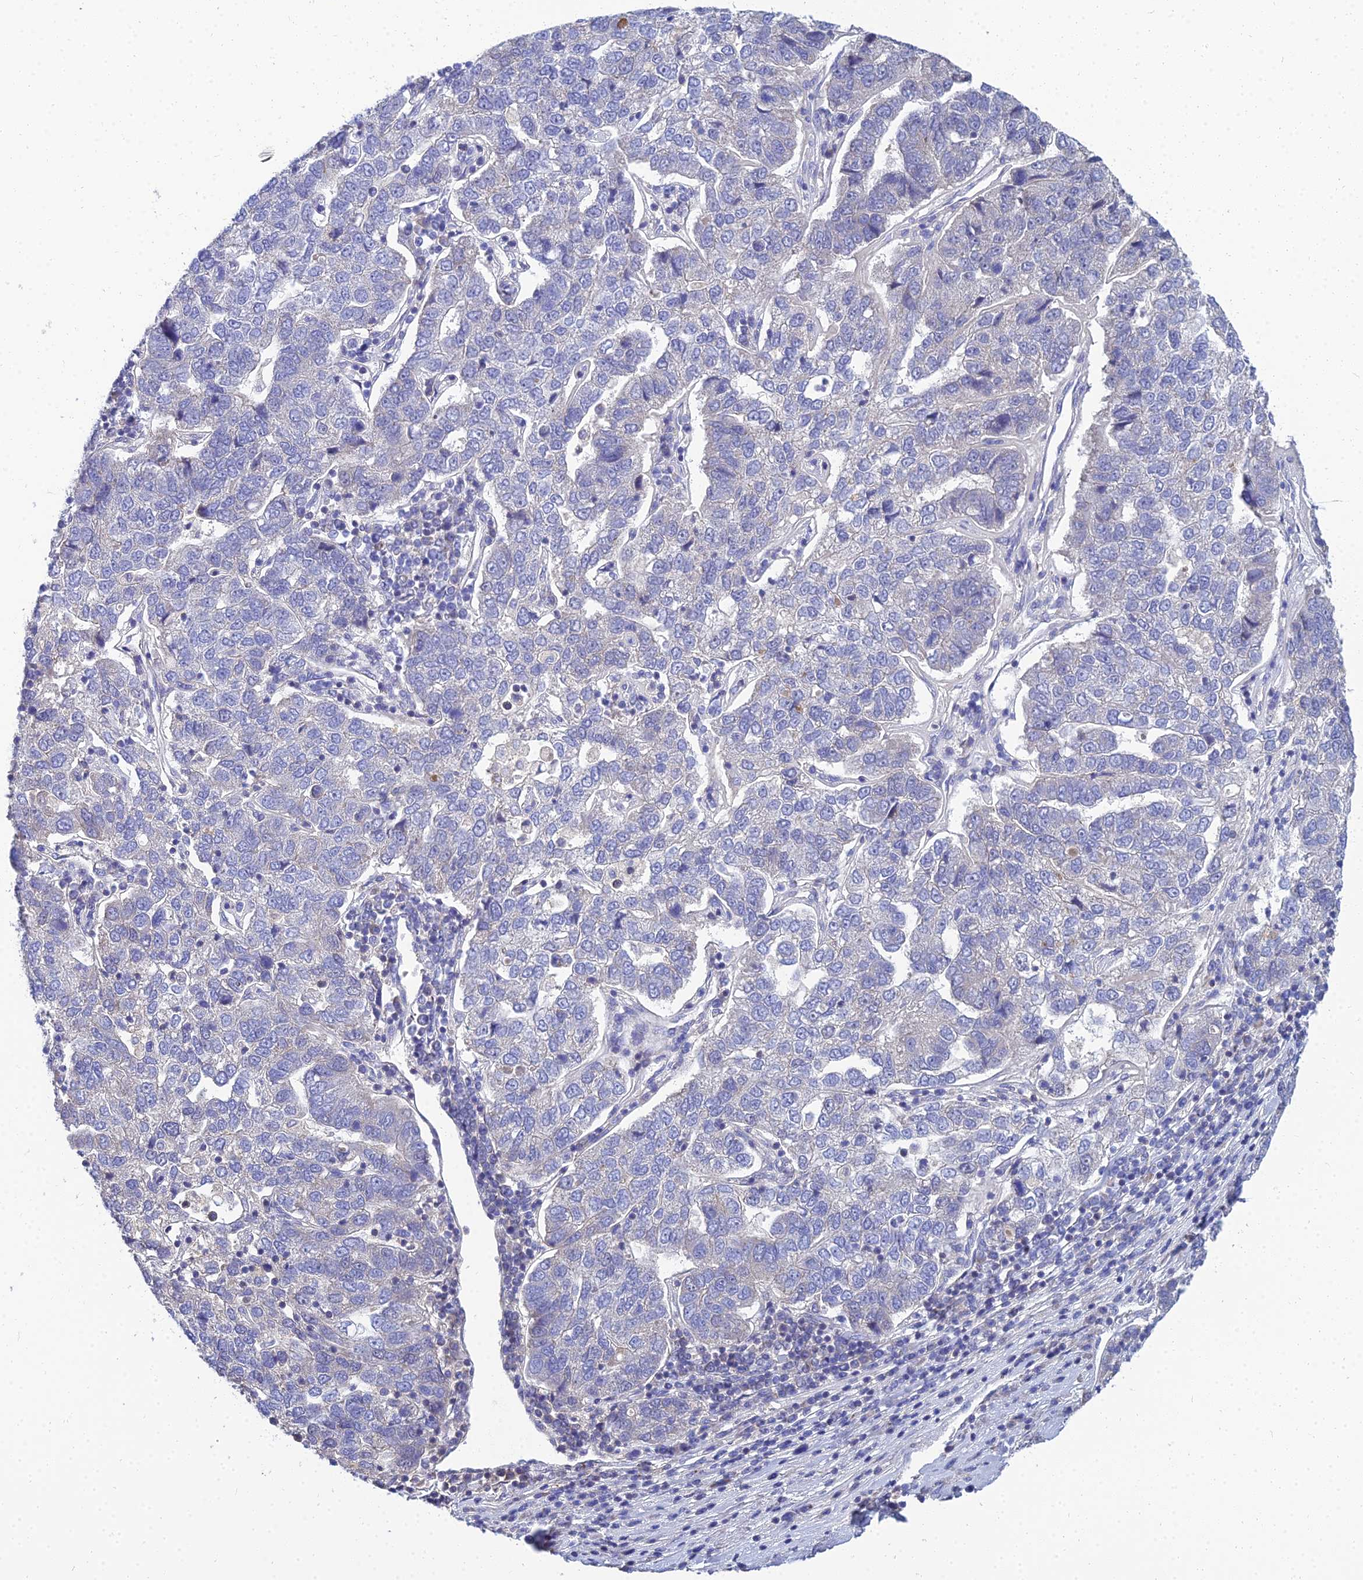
{"staining": {"intensity": "negative", "quantity": "none", "location": "none"}, "tissue": "pancreatic cancer", "cell_type": "Tumor cells", "image_type": "cancer", "snomed": [{"axis": "morphology", "description": "Adenocarcinoma, NOS"}, {"axis": "topography", "description": "Pancreas"}], "caption": "Pancreatic cancer (adenocarcinoma) stained for a protein using immunohistochemistry (IHC) reveals no expression tumor cells.", "gene": "NPY", "patient": {"sex": "female", "age": 61}}